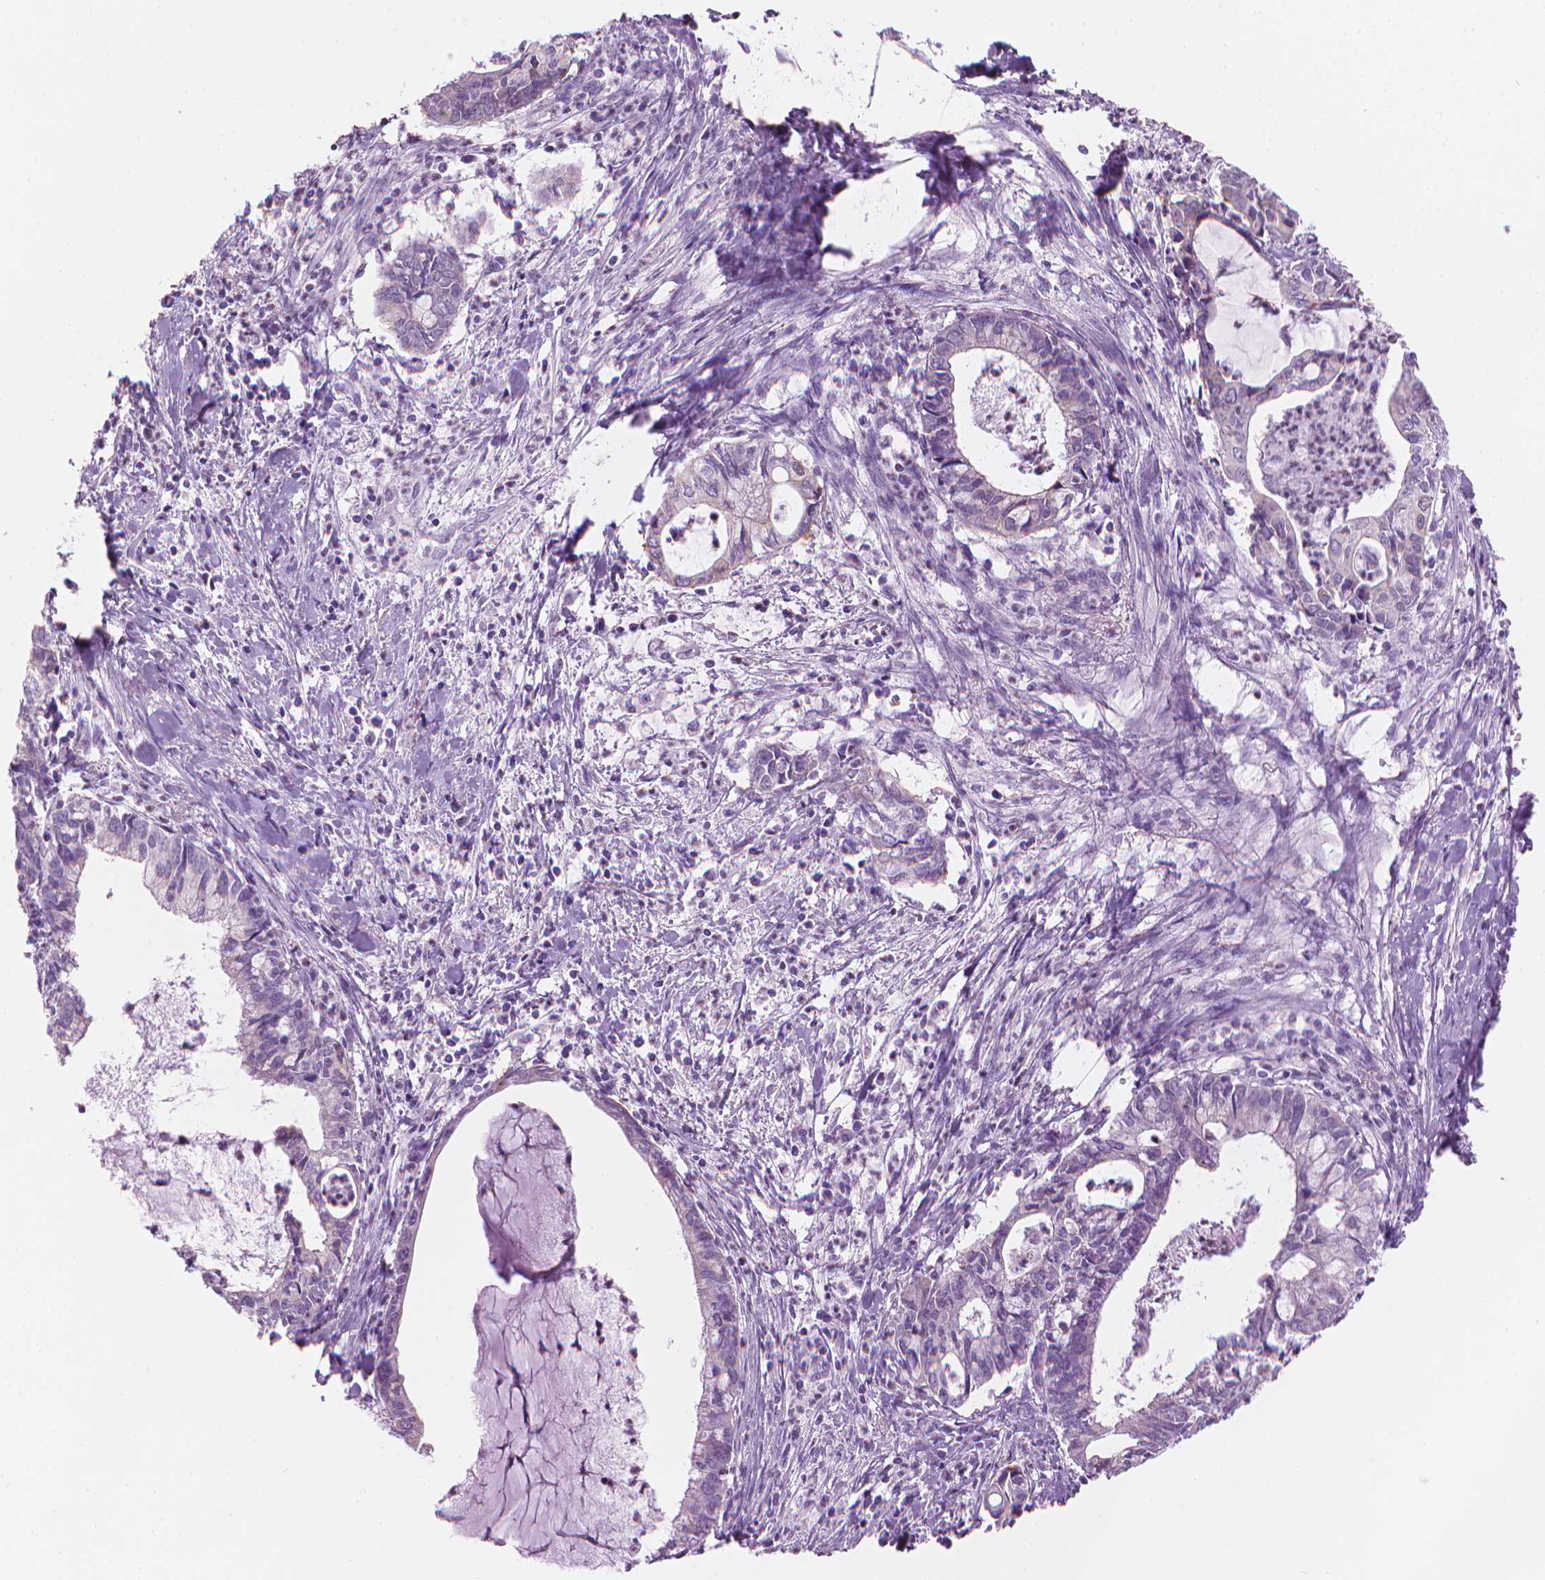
{"staining": {"intensity": "negative", "quantity": "none", "location": "none"}, "tissue": "cervical cancer", "cell_type": "Tumor cells", "image_type": "cancer", "snomed": [{"axis": "morphology", "description": "Adenocarcinoma, NOS"}, {"axis": "topography", "description": "Cervix"}], "caption": "An immunohistochemistry (IHC) image of cervical cancer is shown. There is no staining in tumor cells of cervical cancer. Nuclei are stained in blue.", "gene": "TTC29", "patient": {"sex": "female", "age": 42}}